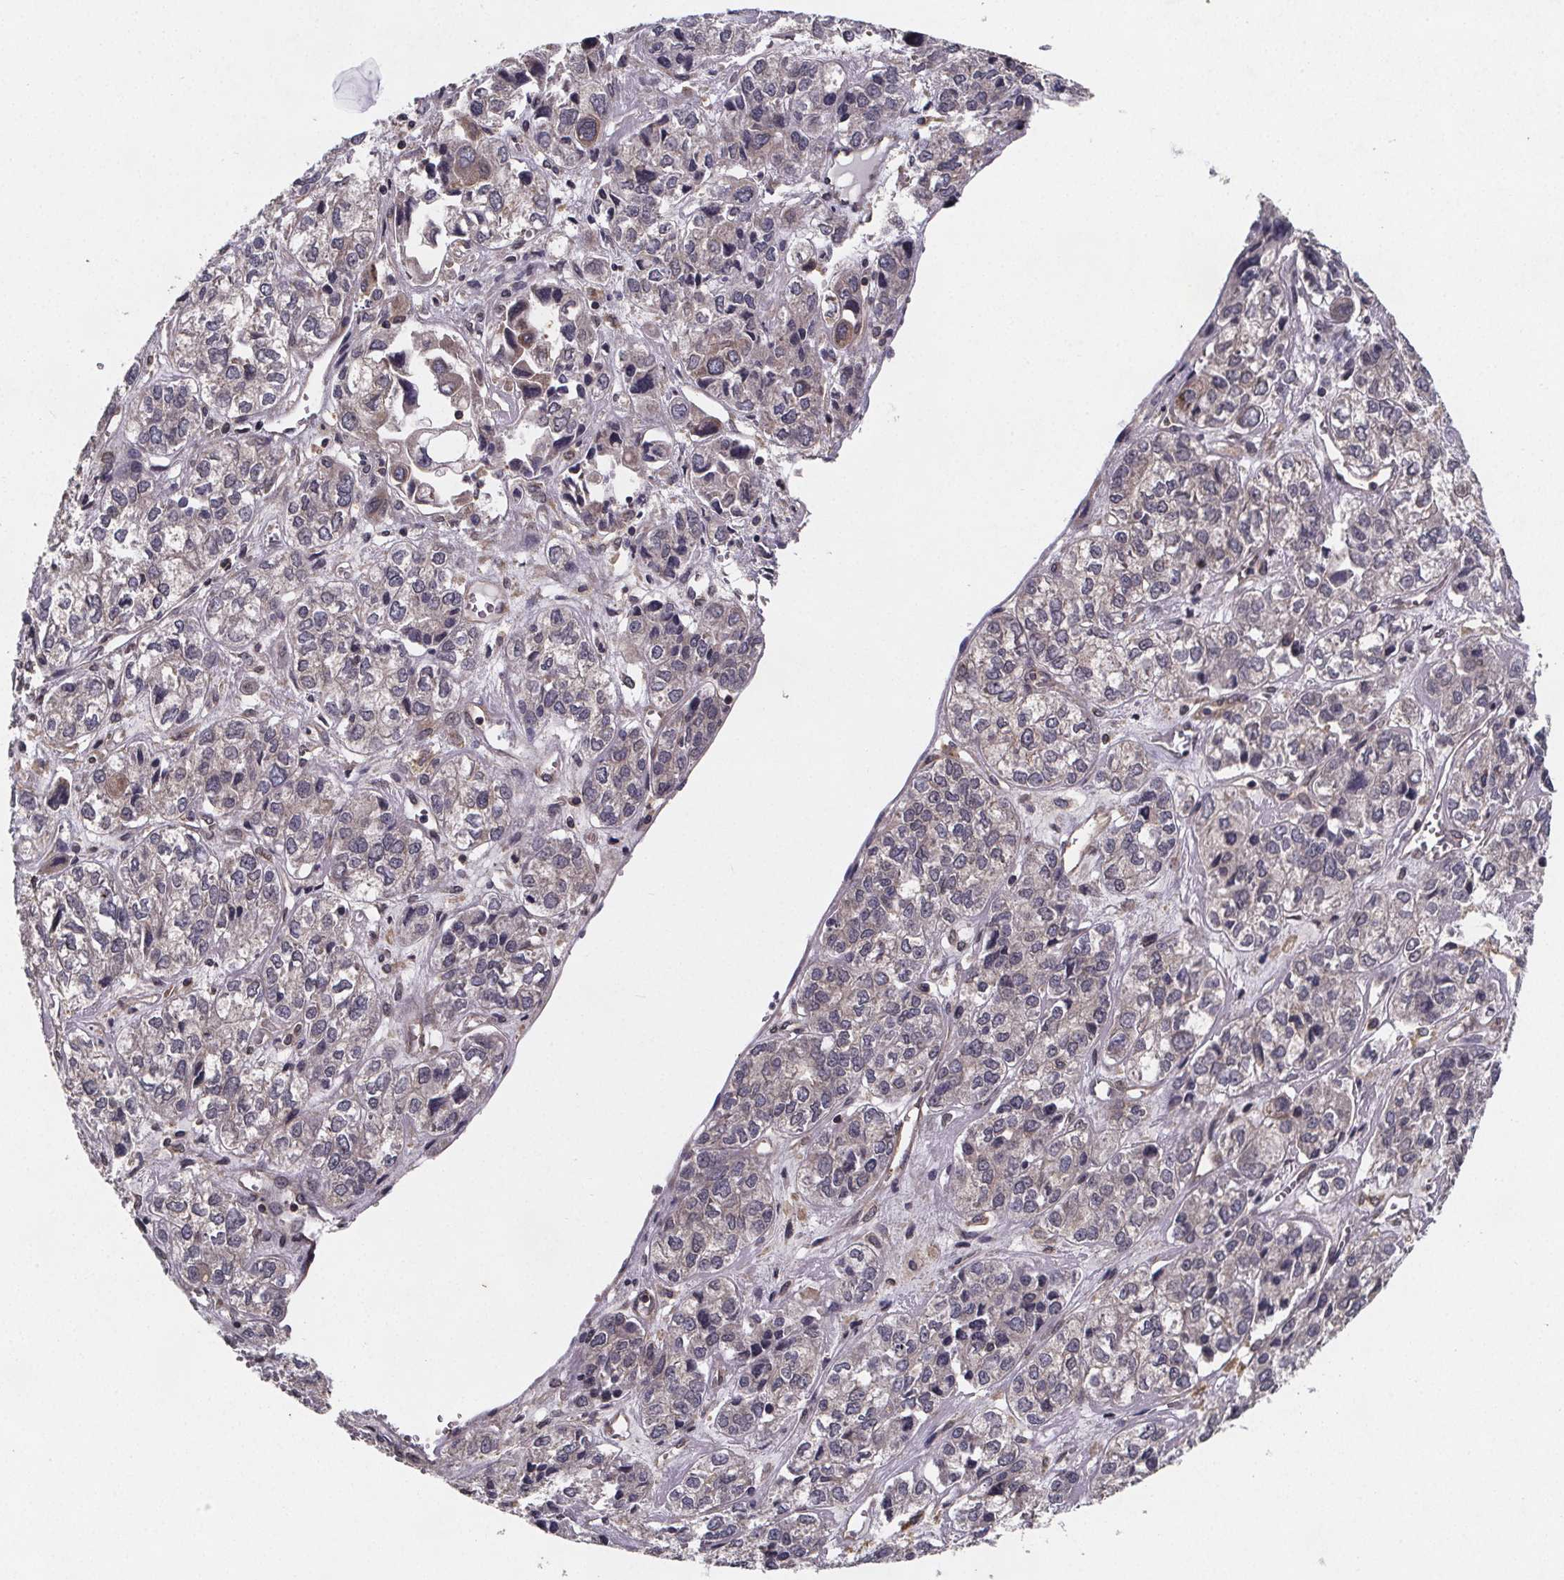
{"staining": {"intensity": "weak", "quantity": "<25%", "location": "cytoplasmic/membranous"}, "tissue": "ovarian cancer", "cell_type": "Tumor cells", "image_type": "cancer", "snomed": [{"axis": "morphology", "description": "Carcinoma, endometroid"}, {"axis": "topography", "description": "Ovary"}], "caption": "Image shows no protein staining in tumor cells of ovarian cancer tissue.", "gene": "PIERCE2", "patient": {"sex": "female", "age": 64}}